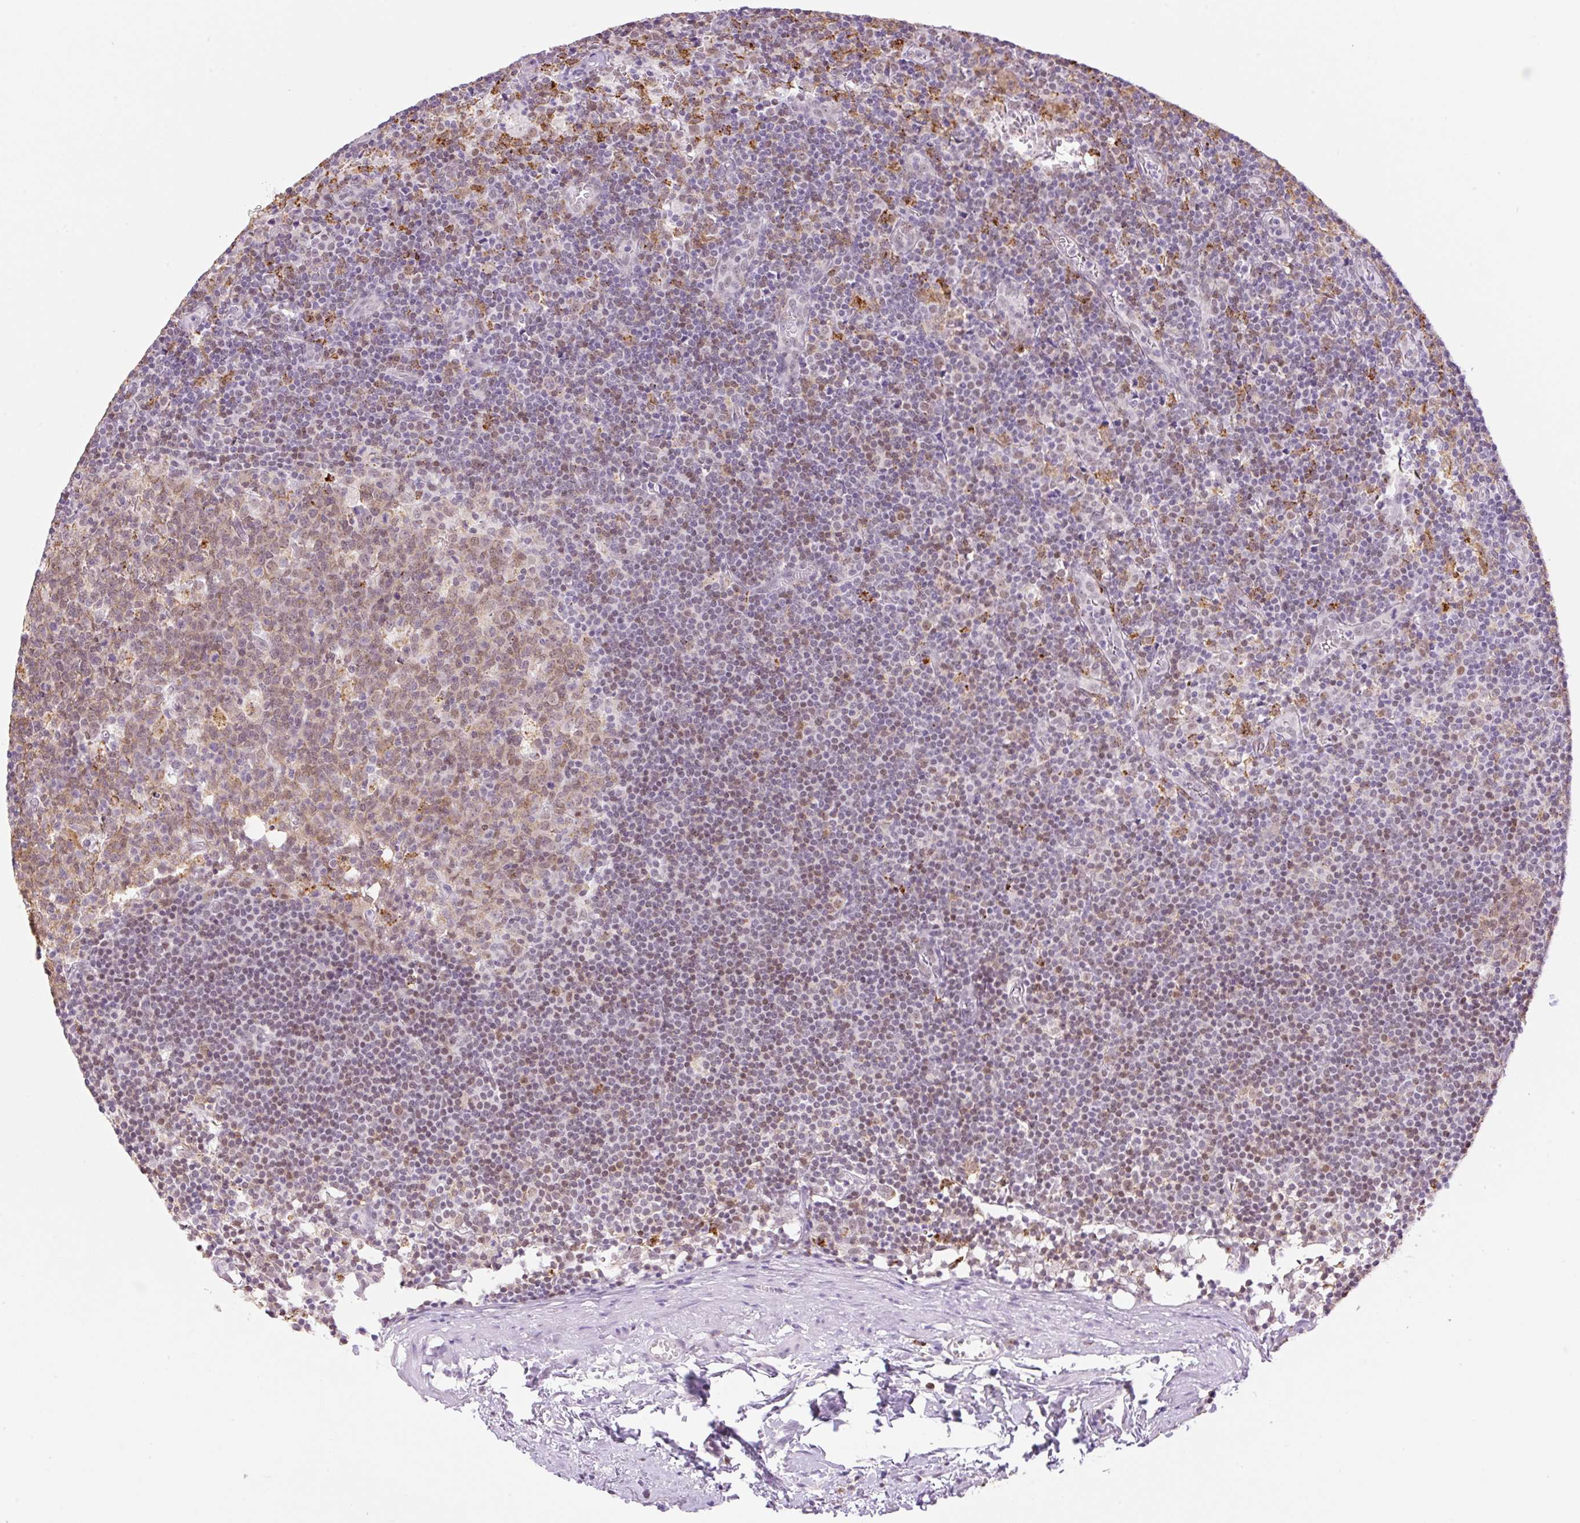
{"staining": {"intensity": "moderate", "quantity": "25%-75%", "location": "cytoplasmic/membranous,nuclear"}, "tissue": "lymph node", "cell_type": "Germinal center cells", "image_type": "normal", "snomed": [{"axis": "morphology", "description": "Normal tissue, NOS"}, {"axis": "topography", "description": "Lymph node"}], "caption": "DAB immunohistochemical staining of benign lymph node exhibits moderate cytoplasmic/membranous,nuclear protein staining in approximately 25%-75% of germinal center cells.", "gene": "PALM3", "patient": {"sex": "female", "age": 45}}